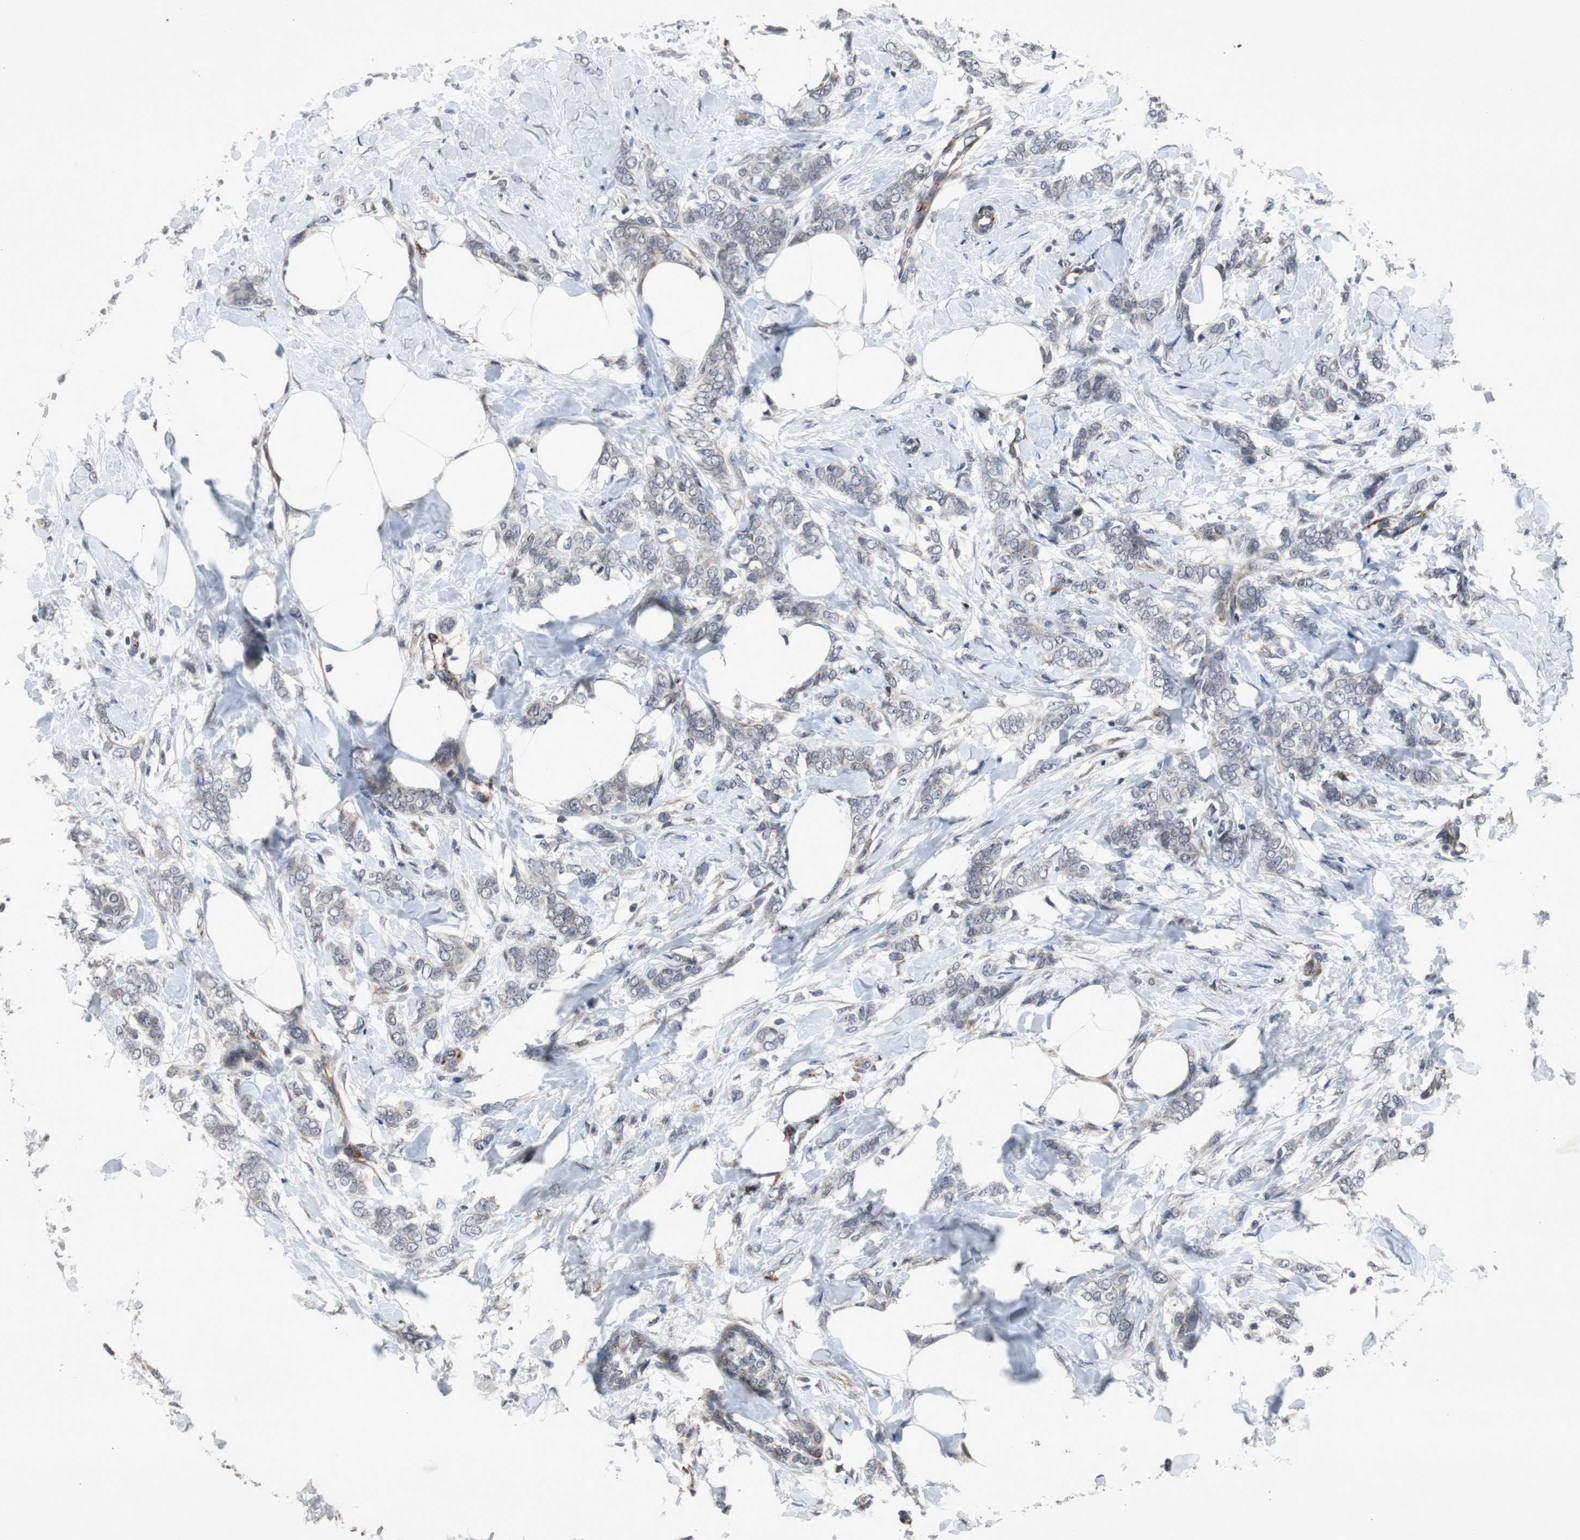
{"staining": {"intensity": "weak", "quantity": "25%-75%", "location": "cytoplasmic/membranous"}, "tissue": "breast cancer", "cell_type": "Tumor cells", "image_type": "cancer", "snomed": [{"axis": "morphology", "description": "Lobular carcinoma, in situ"}, {"axis": "morphology", "description": "Lobular carcinoma"}, {"axis": "topography", "description": "Breast"}], "caption": "Weak cytoplasmic/membranous positivity for a protein is seen in approximately 25%-75% of tumor cells of breast lobular carcinoma in situ using immunohistochemistry (IHC).", "gene": "CRADD", "patient": {"sex": "female", "age": 41}}